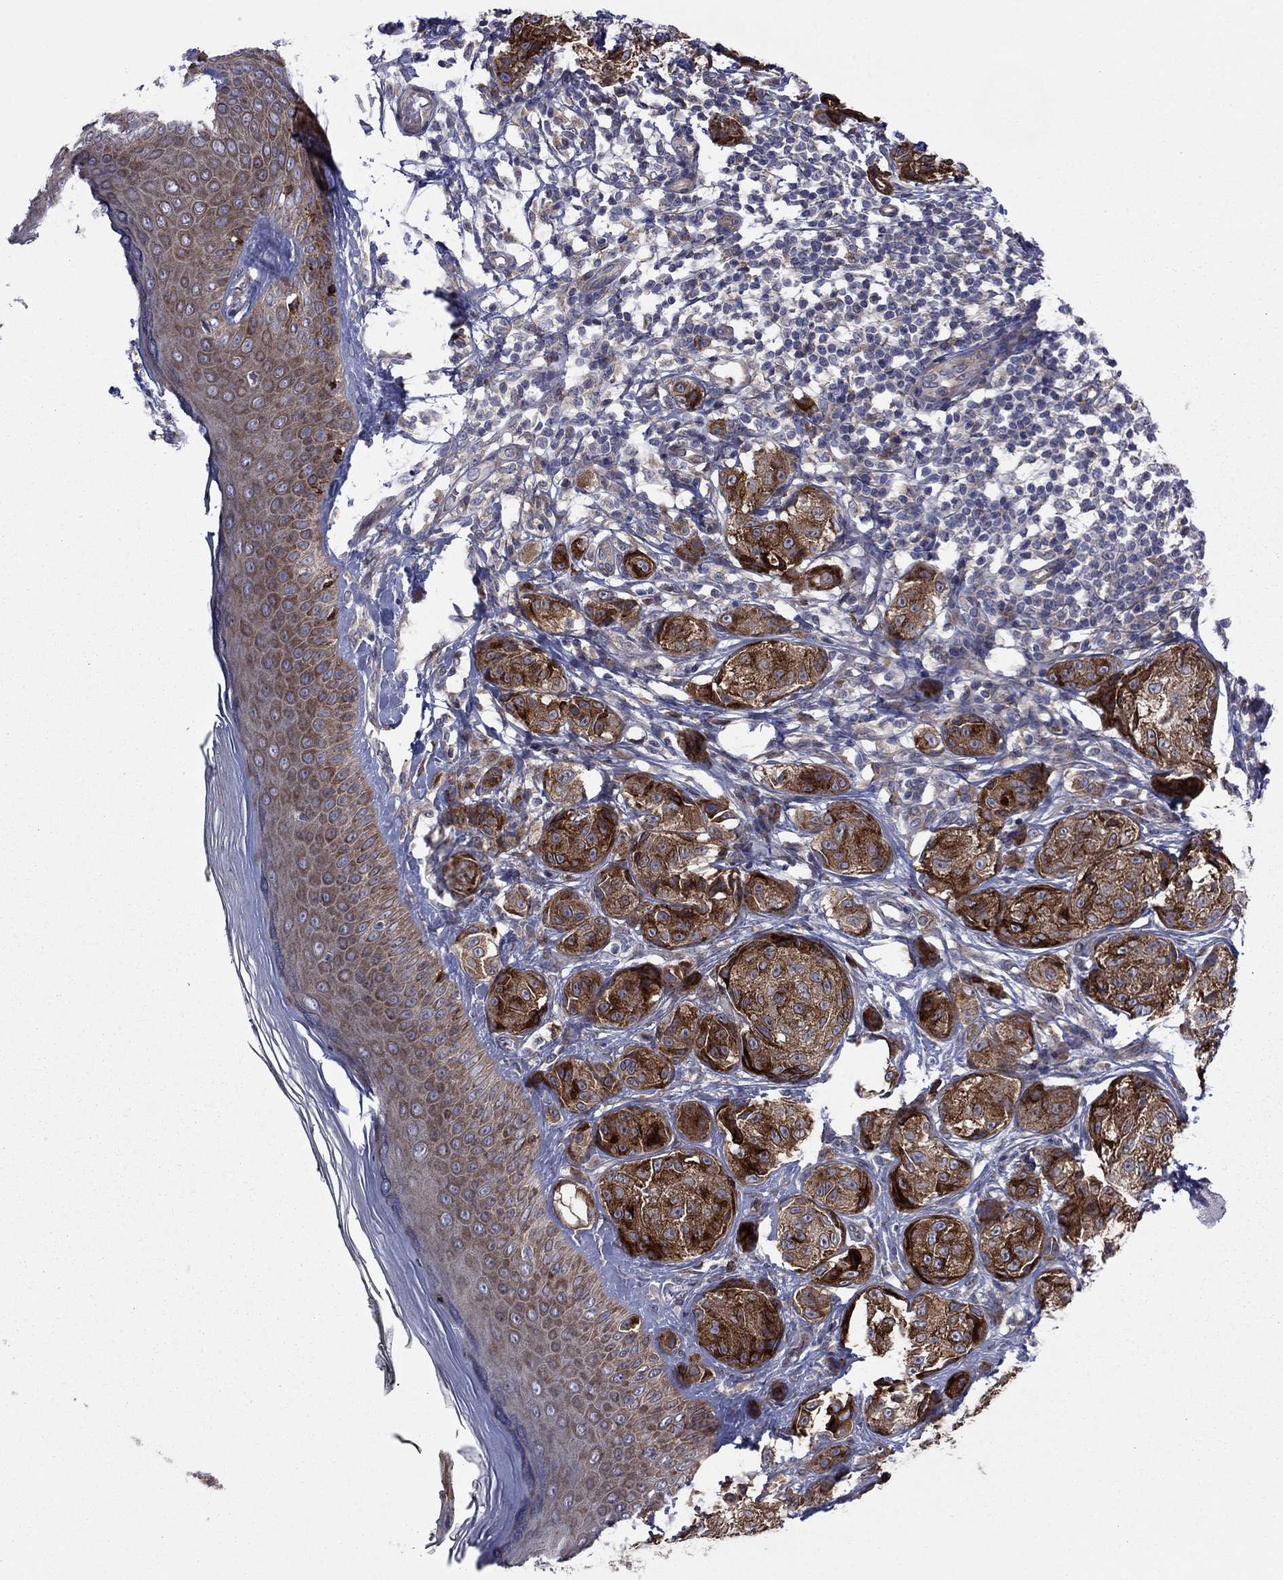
{"staining": {"intensity": "strong", "quantity": ">75%", "location": "cytoplasmic/membranous"}, "tissue": "melanoma", "cell_type": "Tumor cells", "image_type": "cancer", "snomed": [{"axis": "morphology", "description": "Malignant melanoma, NOS"}, {"axis": "topography", "description": "Skin"}], "caption": "Melanoma stained with a brown dye exhibits strong cytoplasmic/membranous positive staining in about >75% of tumor cells.", "gene": "GPR155", "patient": {"sex": "male", "age": 61}}